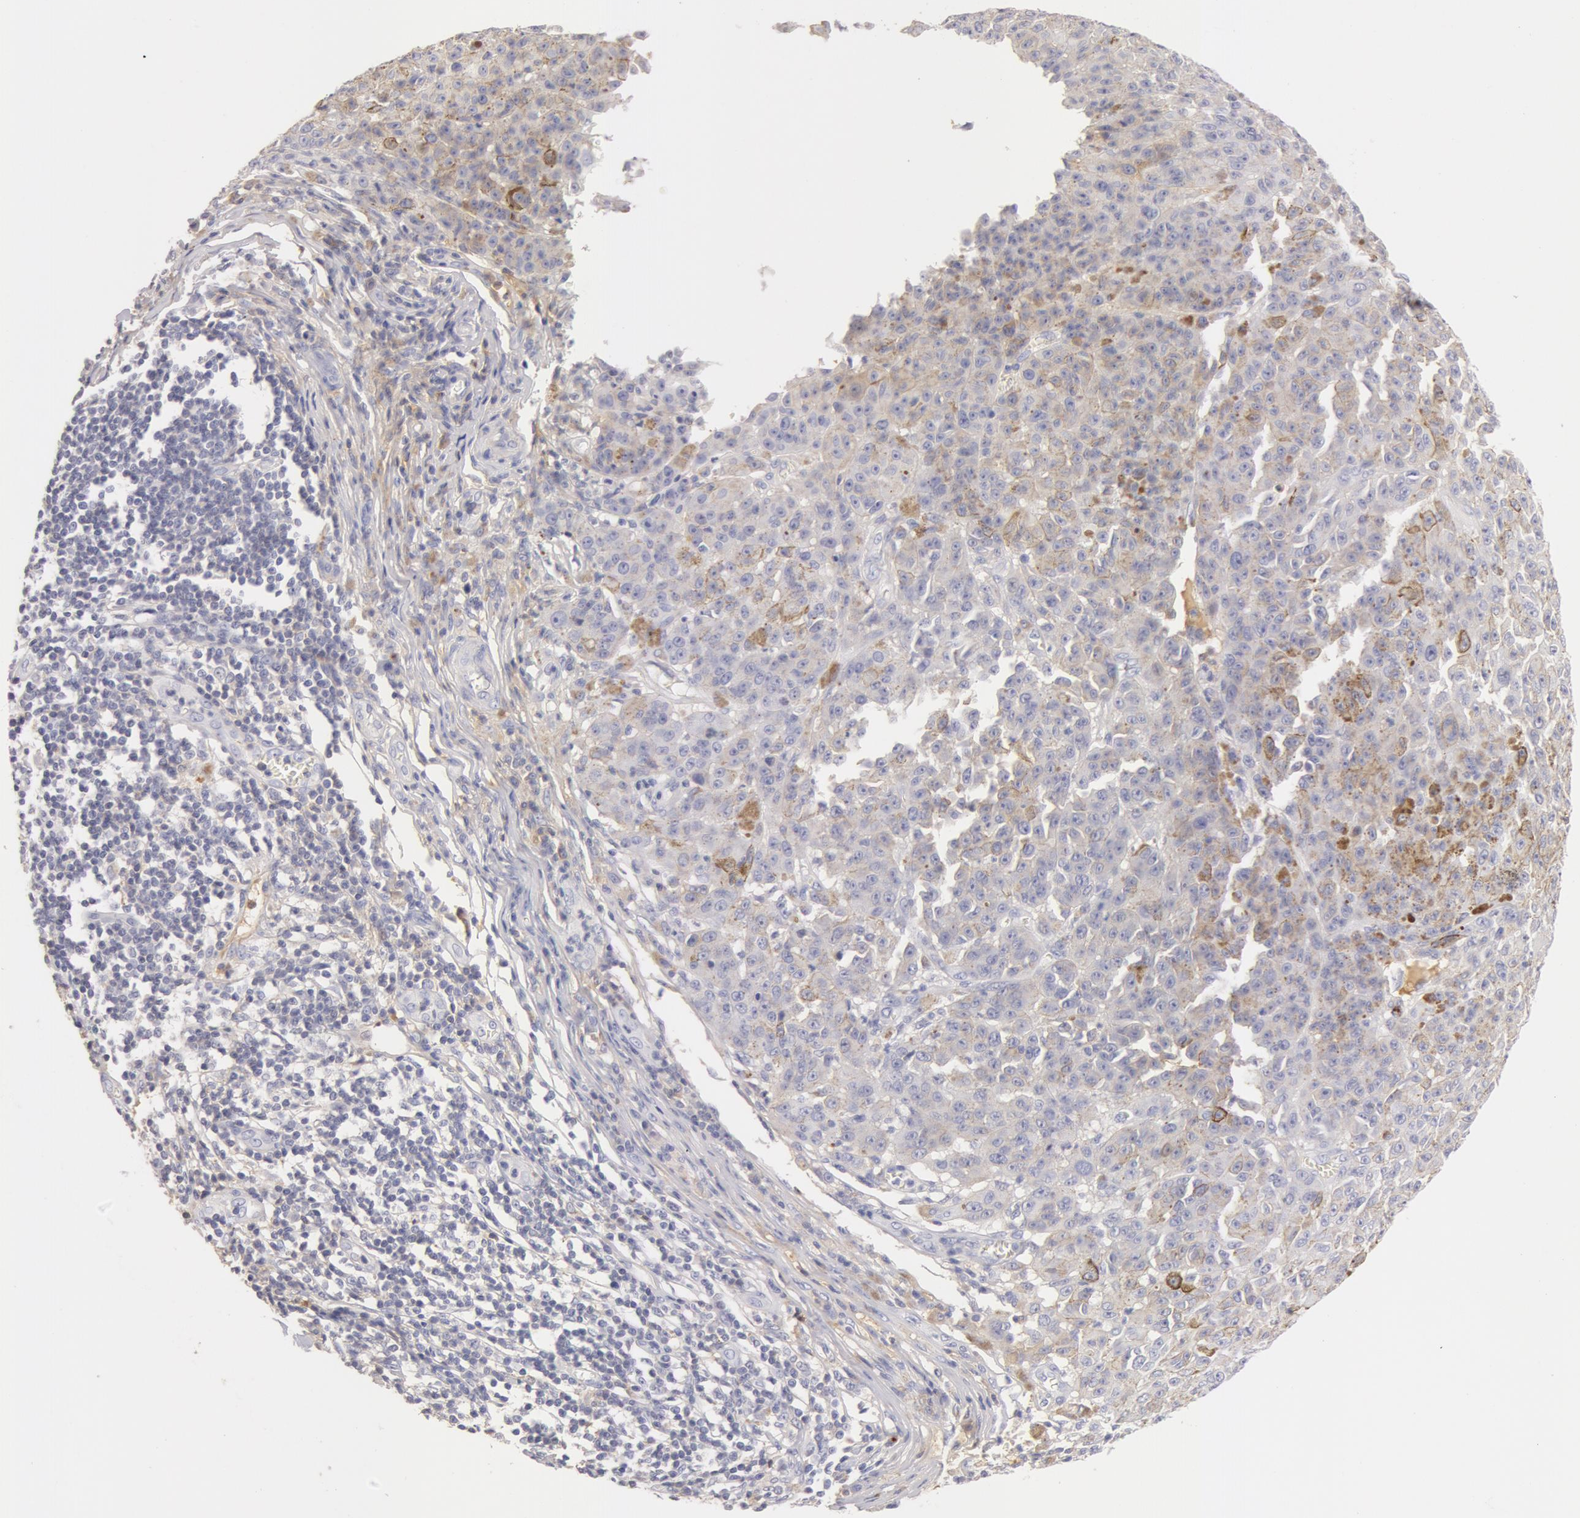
{"staining": {"intensity": "weak", "quantity": "25%-75%", "location": "cytoplasmic/membranous"}, "tissue": "melanoma", "cell_type": "Tumor cells", "image_type": "cancer", "snomed": [{"axis": "morphology", "description": "Malignant melanoma, NOS"}, {"axis": "topography", "description": "Skin"}], "caption": "Weak cytoplasmic/membranous protein positivity is appreciated in approximately 25%-75% of tumor cells in melanoma.", "gene": "GC", "patient": {"sex": "male", "age": 64}}